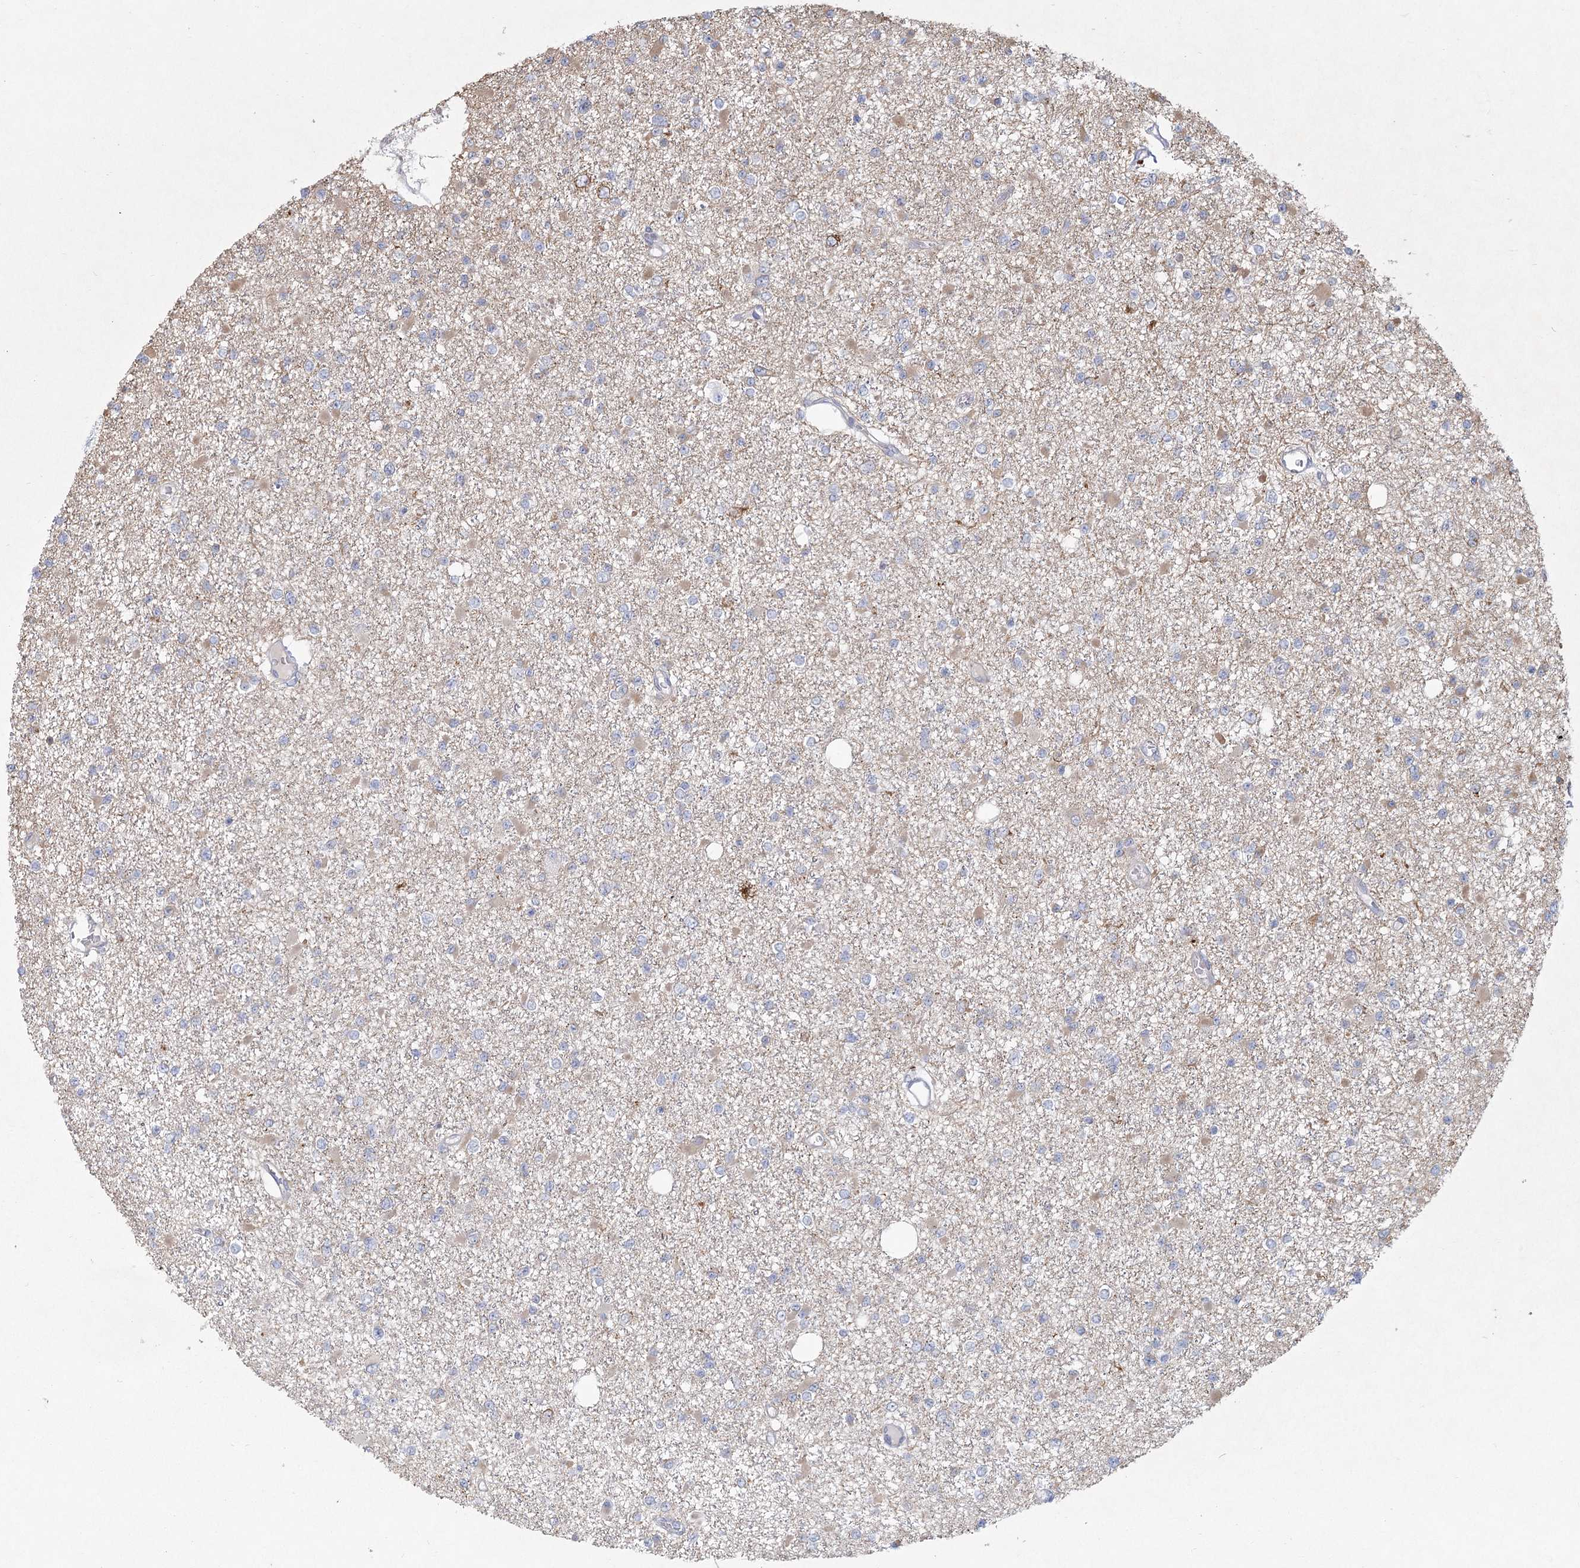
{"staining": {"intensity": "negative", "quantity": "none", "location": "none"}, "tissue": "glioma", "cell_type": "Tumor cells", "image_type": "cancer", "snomed": [{"axis": "morphology", "description": "Glioma, malignant, Low grade"}, {"axis": "topography", "description": "Brain"}], "caption": "Glioma was stained to show a protein in brown. There is no significant staining in tumor cells. (DAB IHC visualized using brightfield microscopy, high magnification).", "gene": "CNTLN", "patient": {"sex": "female", "age": 22}}